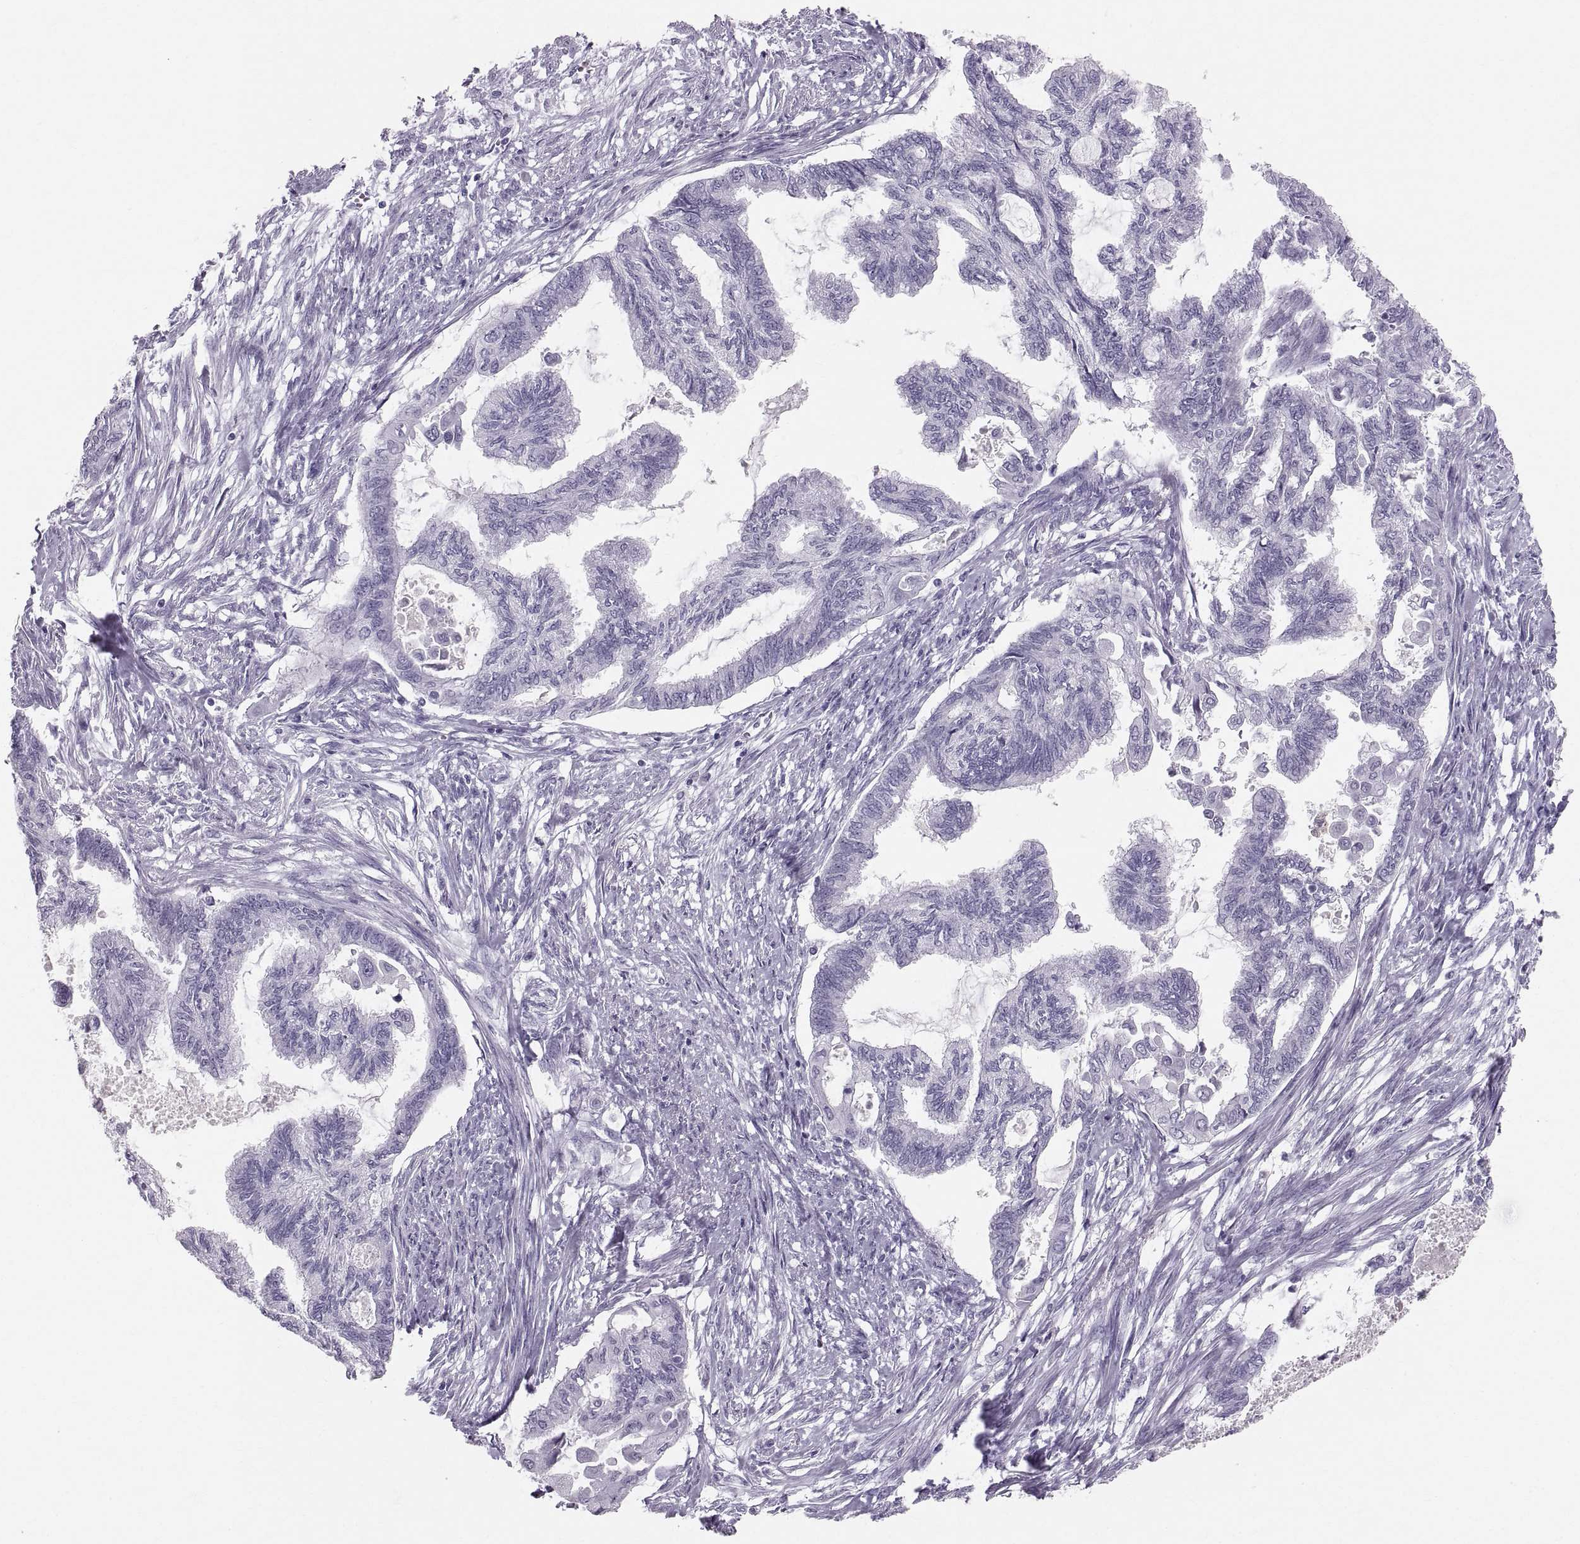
{"staining": {"intensity": "negative", "quantity": "none", "location": "none"}, "tissue": "endometrial cancer", "cell_type": "Tumor cells", "image_type": "cancer", "snomed": [{"axis": "morphology", "description": "Adenocarcinoma, NOS"}, {"axis": "topography", "description": "Endometrium"}], "caption": "A histopathology image of endometrial cancer stained for a protein exhibits no brown staining in tumor cells.", "gene": "SLC22A6", "patient": {"sex": "female", "age": 86}}